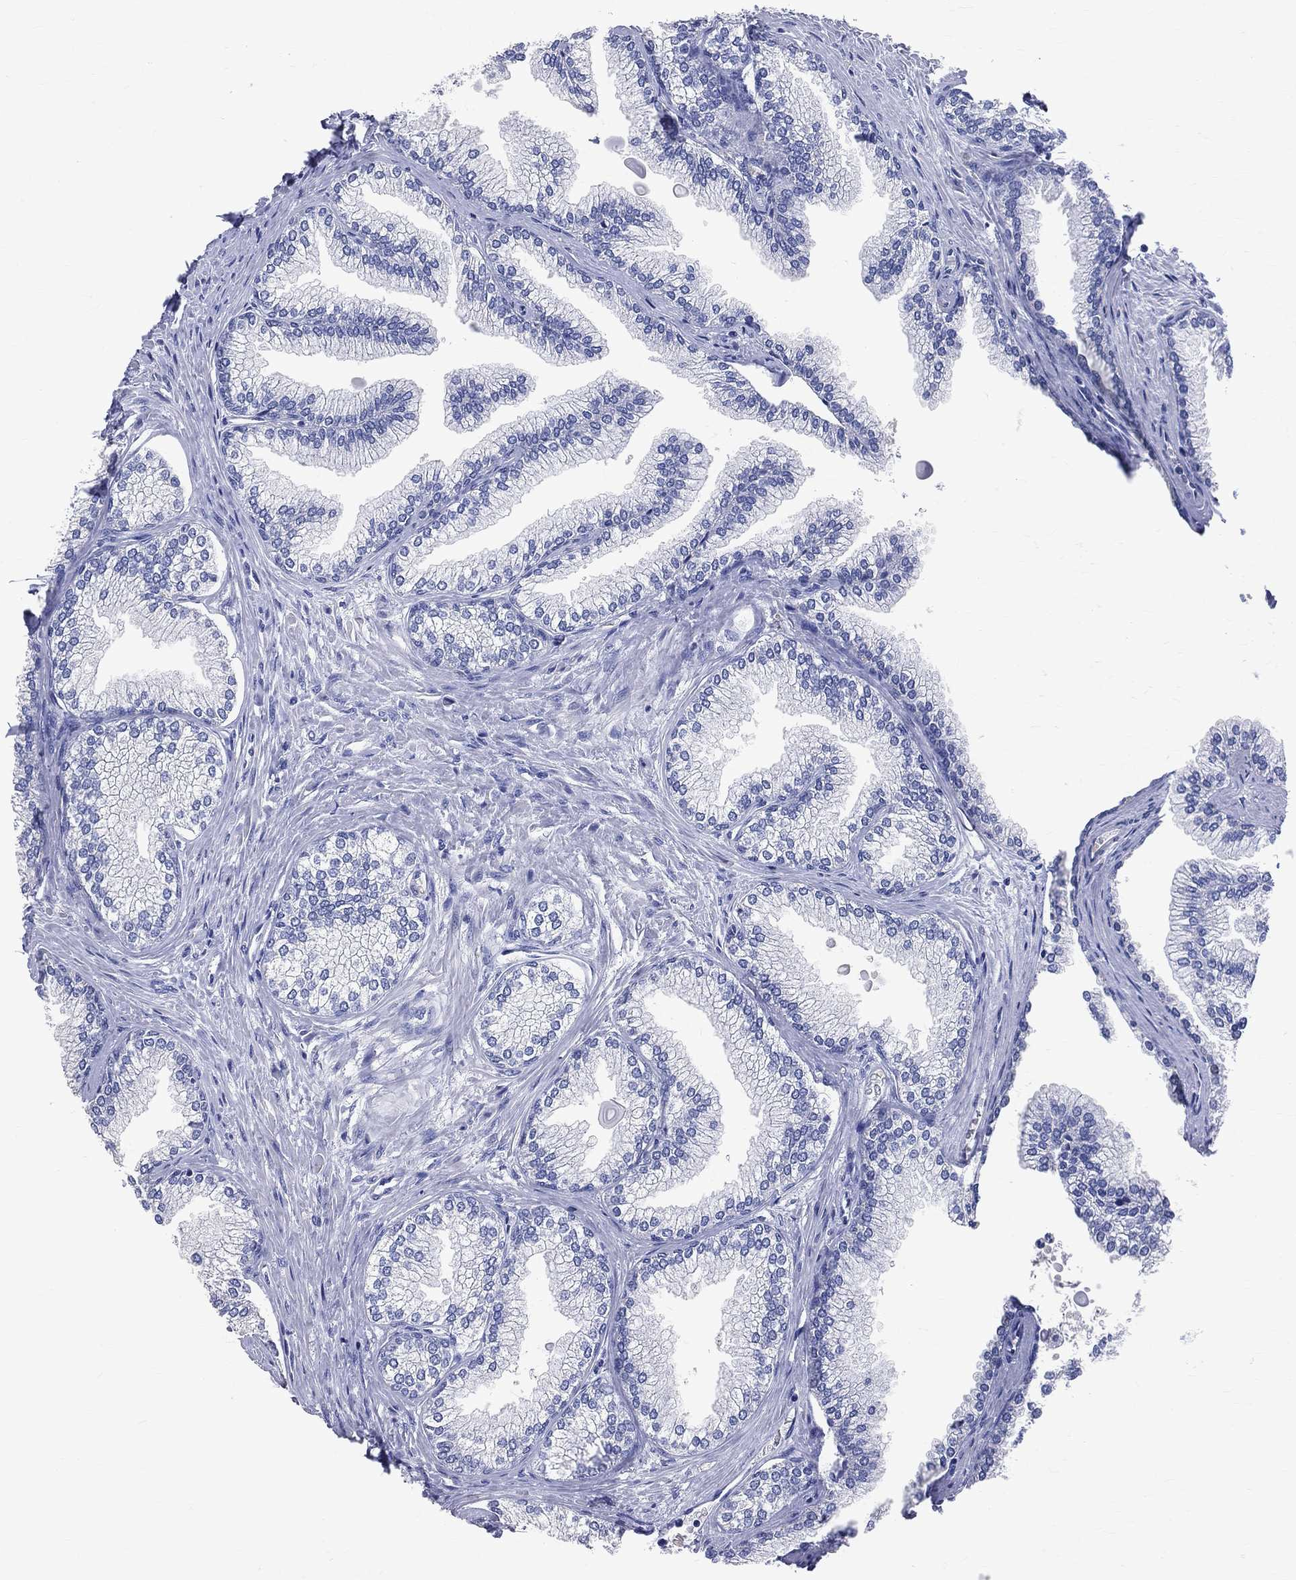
{"staining": {"intensity": "negative", "quantity": "none", "location": "none"}, "tissue": "prostate", "cell_type": "Glandular cells", "image_type": "normal", "snomed": [{"axis": "morphology", "description": "Normal tissue, NOS"}, {"axis": "topography", "description": "Prostate"}], "caption": "The micrograph shows no significant expression in glandular cells of prostate.", "gene": "LAT", "patient": {"sex": "male", "age": 72}}